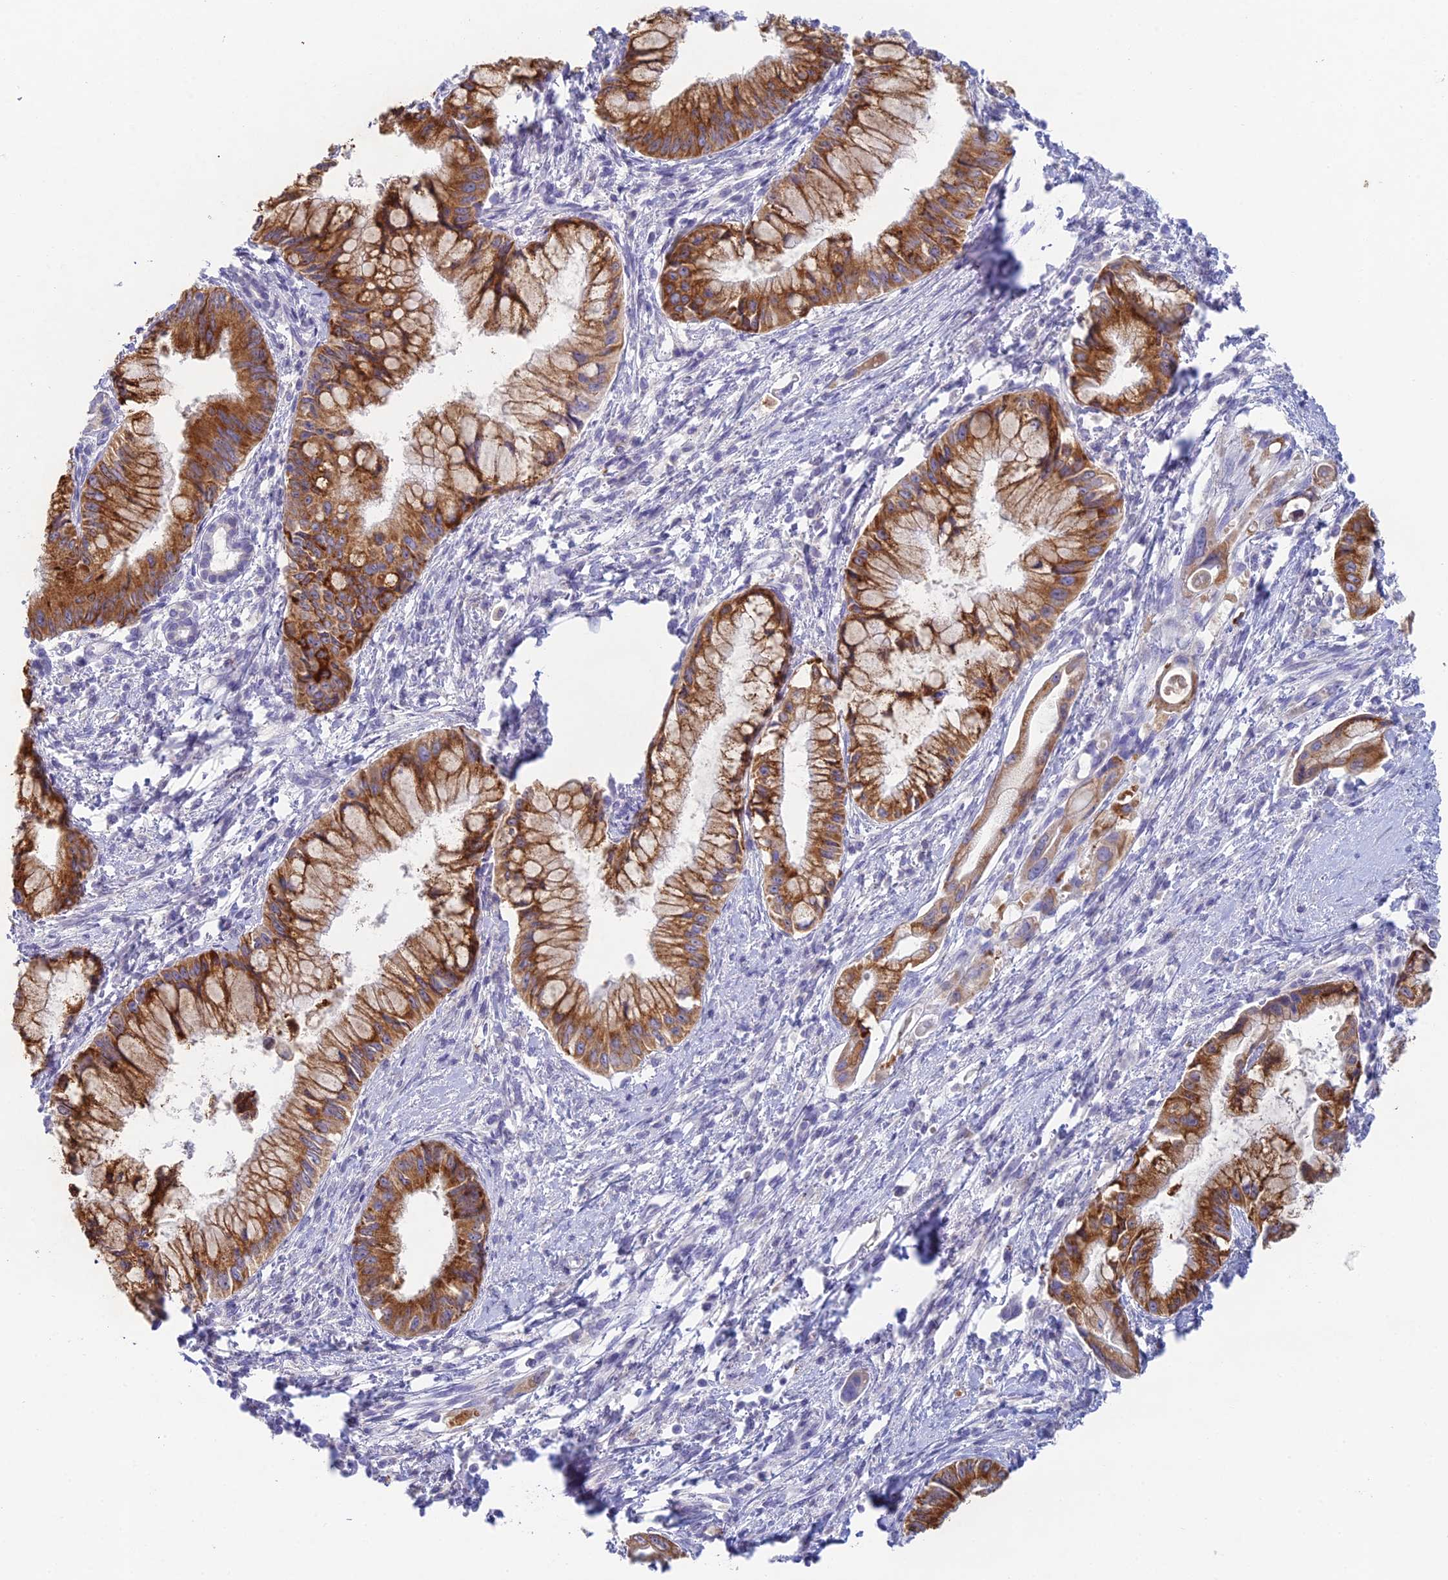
{"staining": {"intensity": "moderate", "quantity": ">75%", "location": "cytoplasmic/membranous"}, "tissue": "pancreatic cancer", "cell_type": "Tumor cells", "image_type": "cancer", "snomed": [{"axis": "morphology", "description": "Adenocarcinoma, NOS"}, {"axis": "topography", "description": "Pancreas"}], "caption": "The micrograph shows a brown stain indicating the presence of a protein in the cytoplasmic/membranous of tumor cells in adenocarcinoma (pancreatic). (brown staining indicates protein expression, while blue staining denotes nuclei).", "gene": "REXO5", "patient": {"sex": "male", "age": 48}}